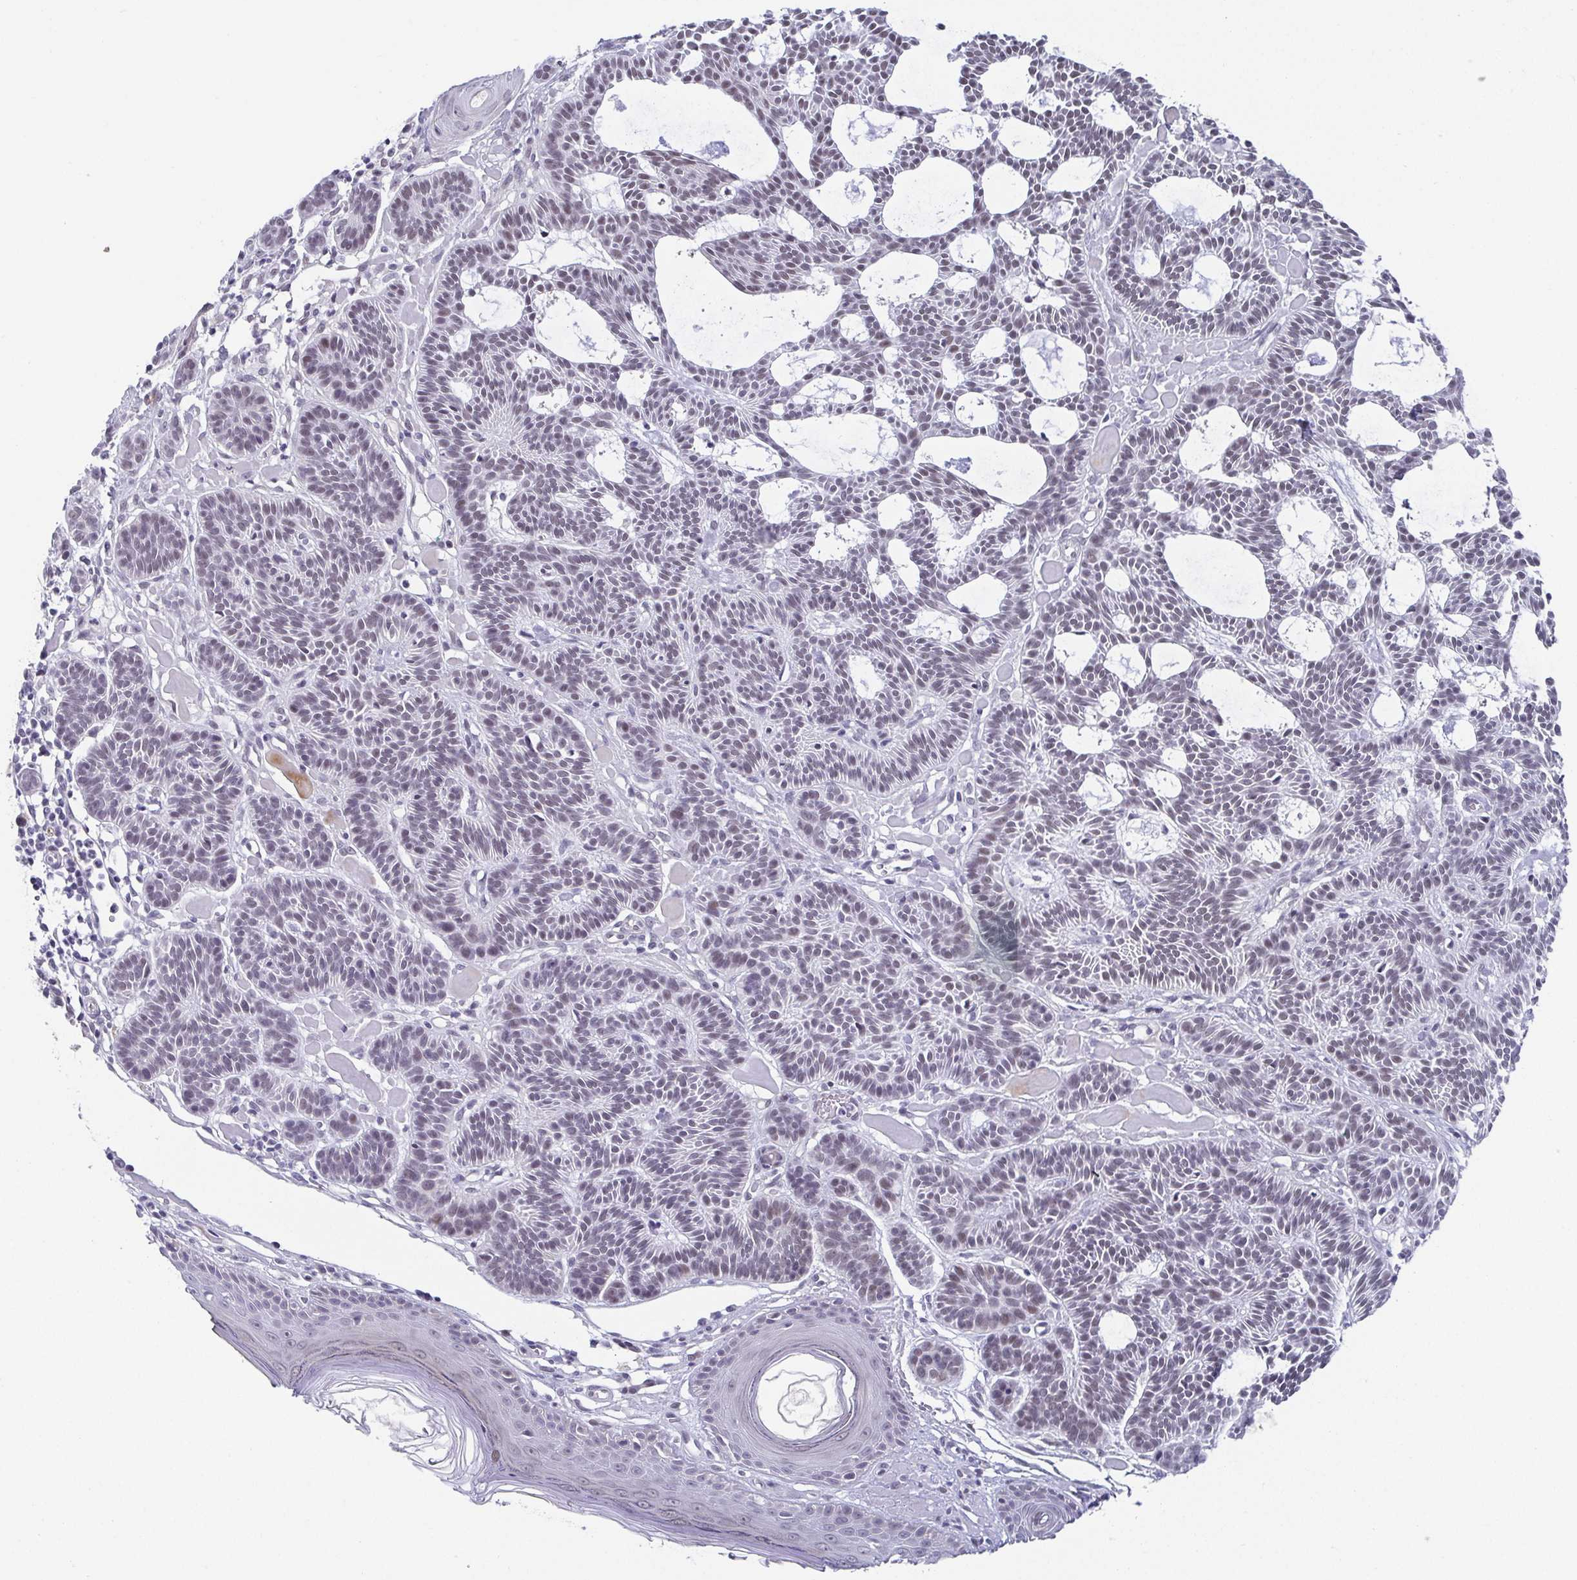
{"staining": {"intensity": "moderate", "quantity": "<25%", "location": "nuclear"}, "tissue": "skin cancer", "cell_type": "Tumor cells", "image_type": "cancer", "snomed": [{"axis": "morphology", "description": "Basal cell carcinoma"}, {"axis": "topography", "description": "Skin"}], "caption": "Protein staining of skin cancer tissue demonstrates moderate nuclear staining in about <25% of tumor cells.", "gene": "SLC7A10", "patient": {"sex": "male", "age": 85}}